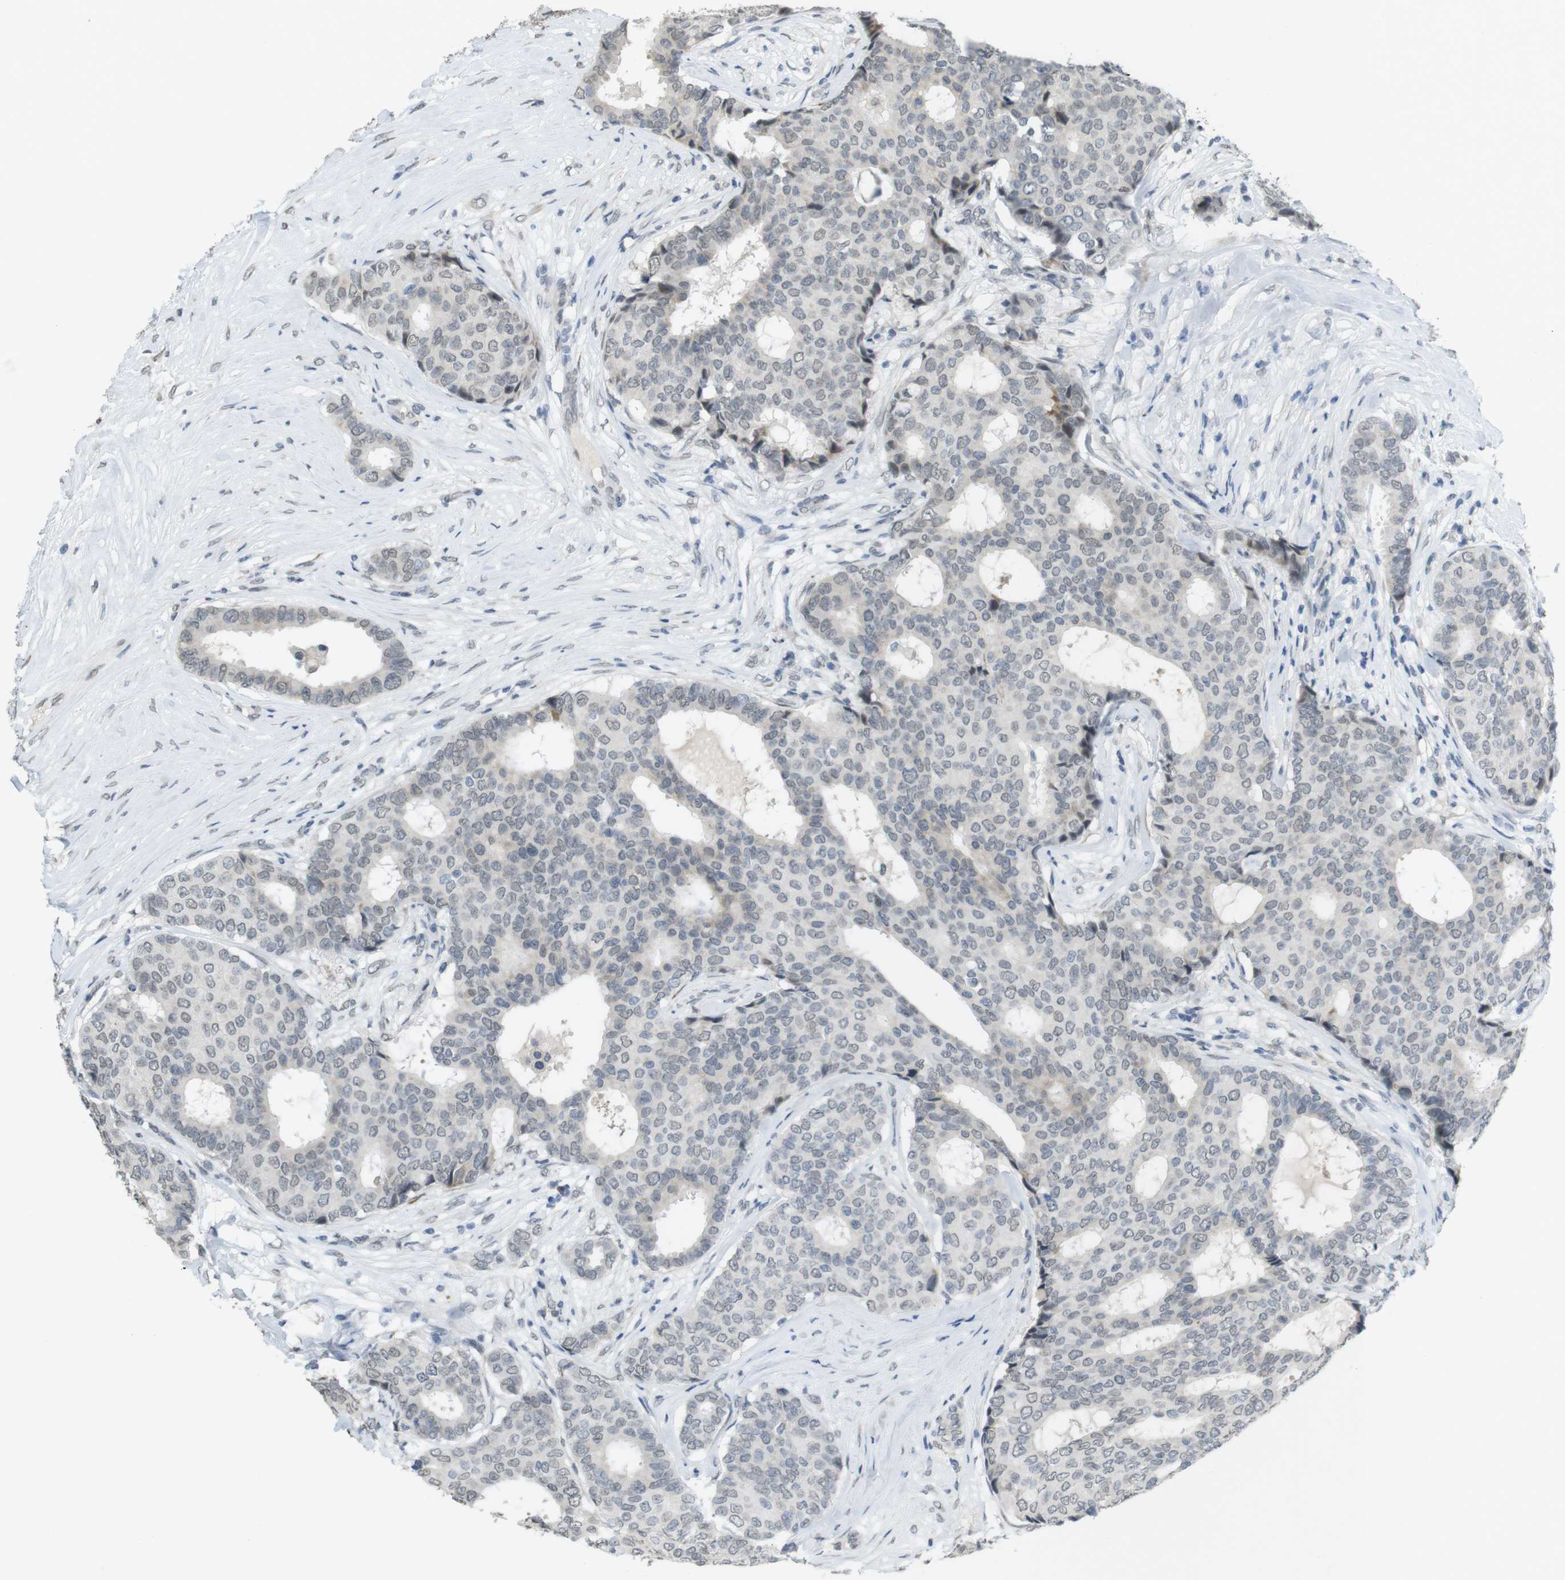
{"staining": {"intensity": "negative", "quantity": "none", "location": "none"}, "tissue": "breast cancer", "cell_type": "Tumor cells", "image_type": "cancer", "snomed": [{"axis": "morphology", "description": "Duct carcinoma"}, {"axis": "topography", "description": "Breast"}], "caption": "This micrograph is of infiltrating ductal carcinoma (breast) stained with immunohistochemistry to label a protein in brown with the nuclei are counter-stained blue. There is no staining in tumor cells.", "gene": "FZD10", "patient": {"sex": "female", "age": 75}}